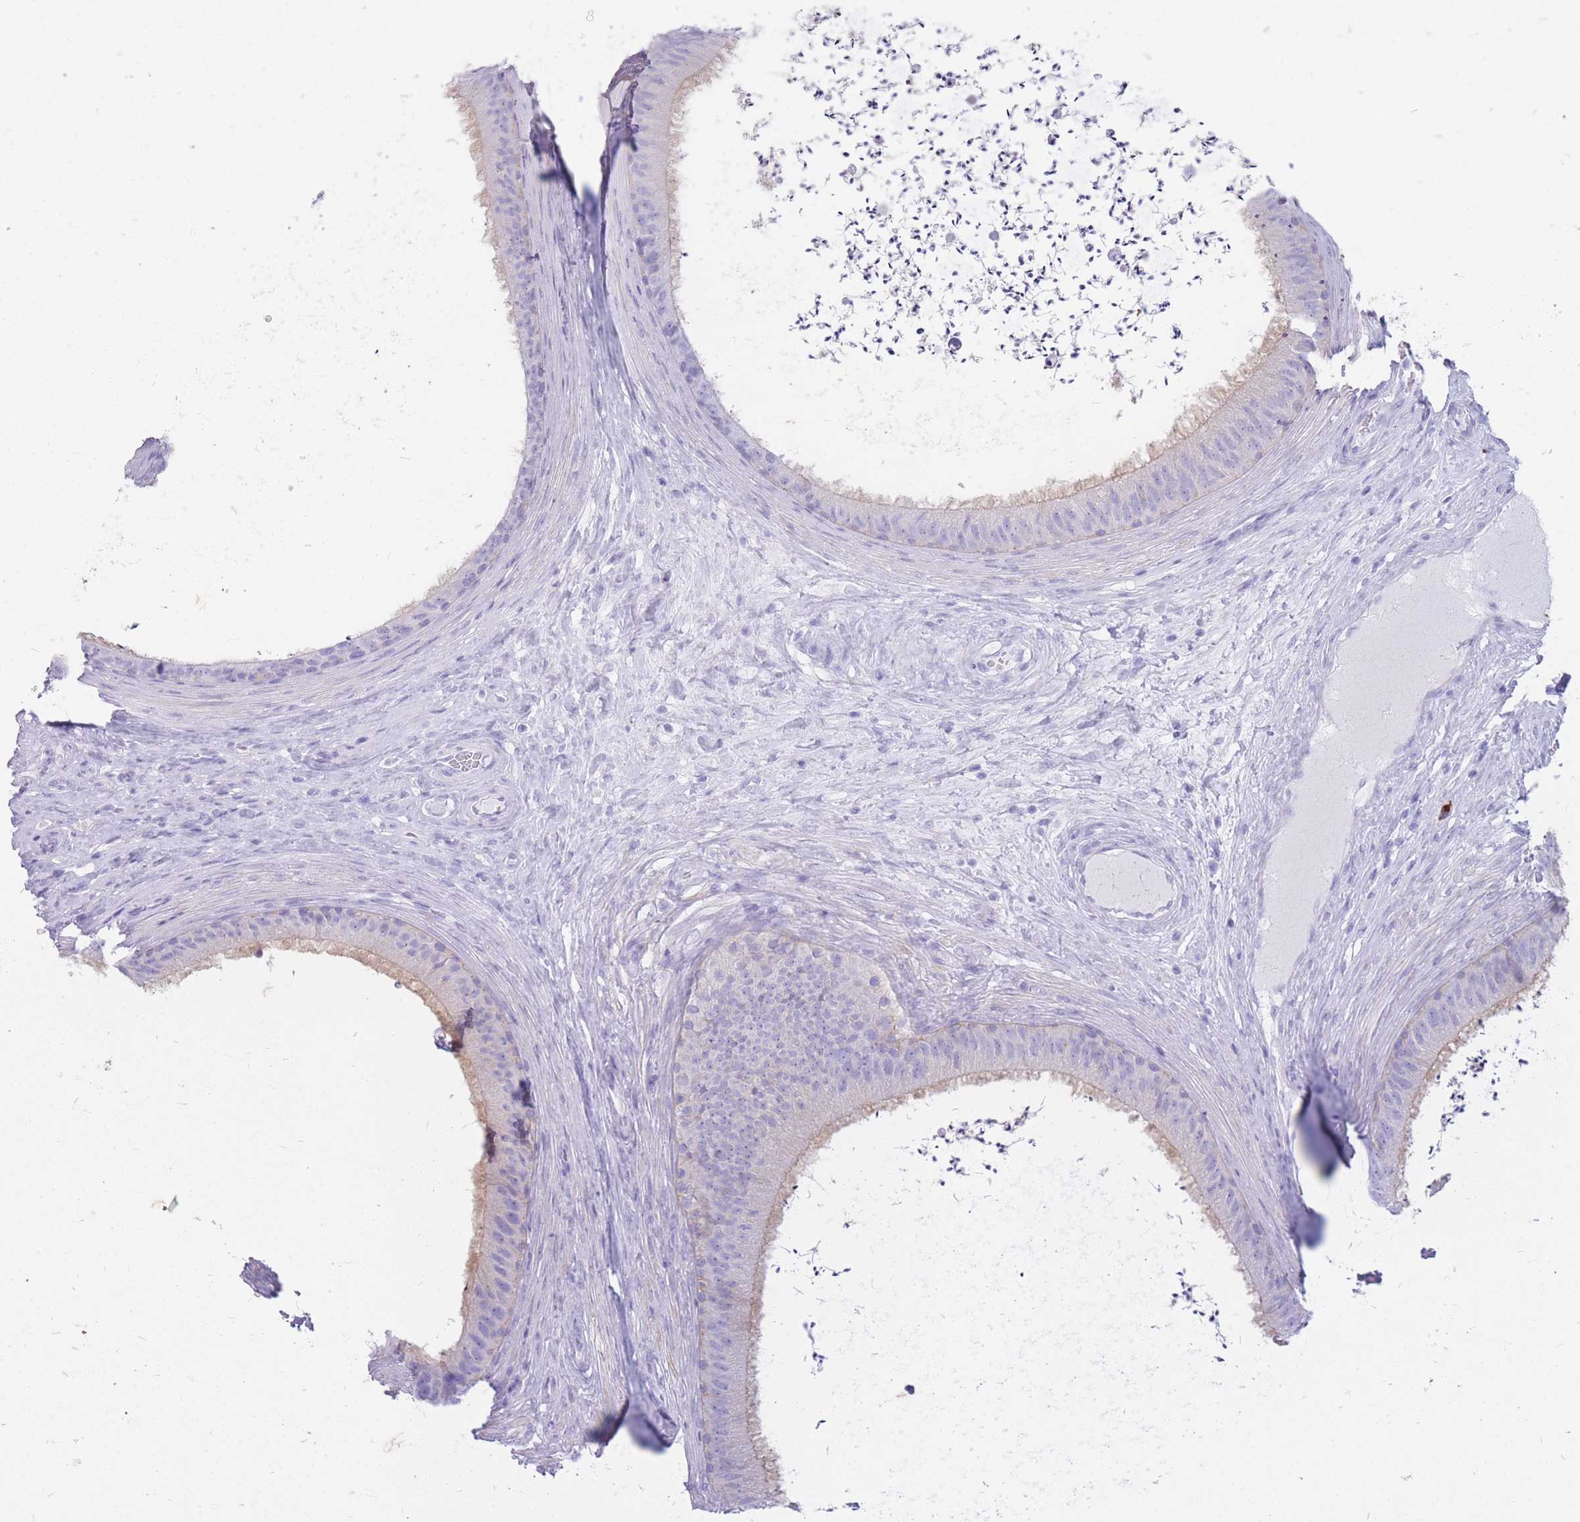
{"staining": {"intensity": "weak", "quantity": "<25%", "location": "cytoplasmic/membranous"}, "tissue": "epididymis", "cell_type": "Glandular cells", "image_type": "normal", "snomed": [{"axis": "morphology", "description": "Normal tissue, NOS"}, {"axis": "topography", "description": "Testis"}, {"axis": "topography", "description": "Epididymis"}], "caption": "The image demonstrates no staining of glandular cells in normal epididymis.", "gene": "ZFP37", "patient": {"sex": "male", "age": 41}}